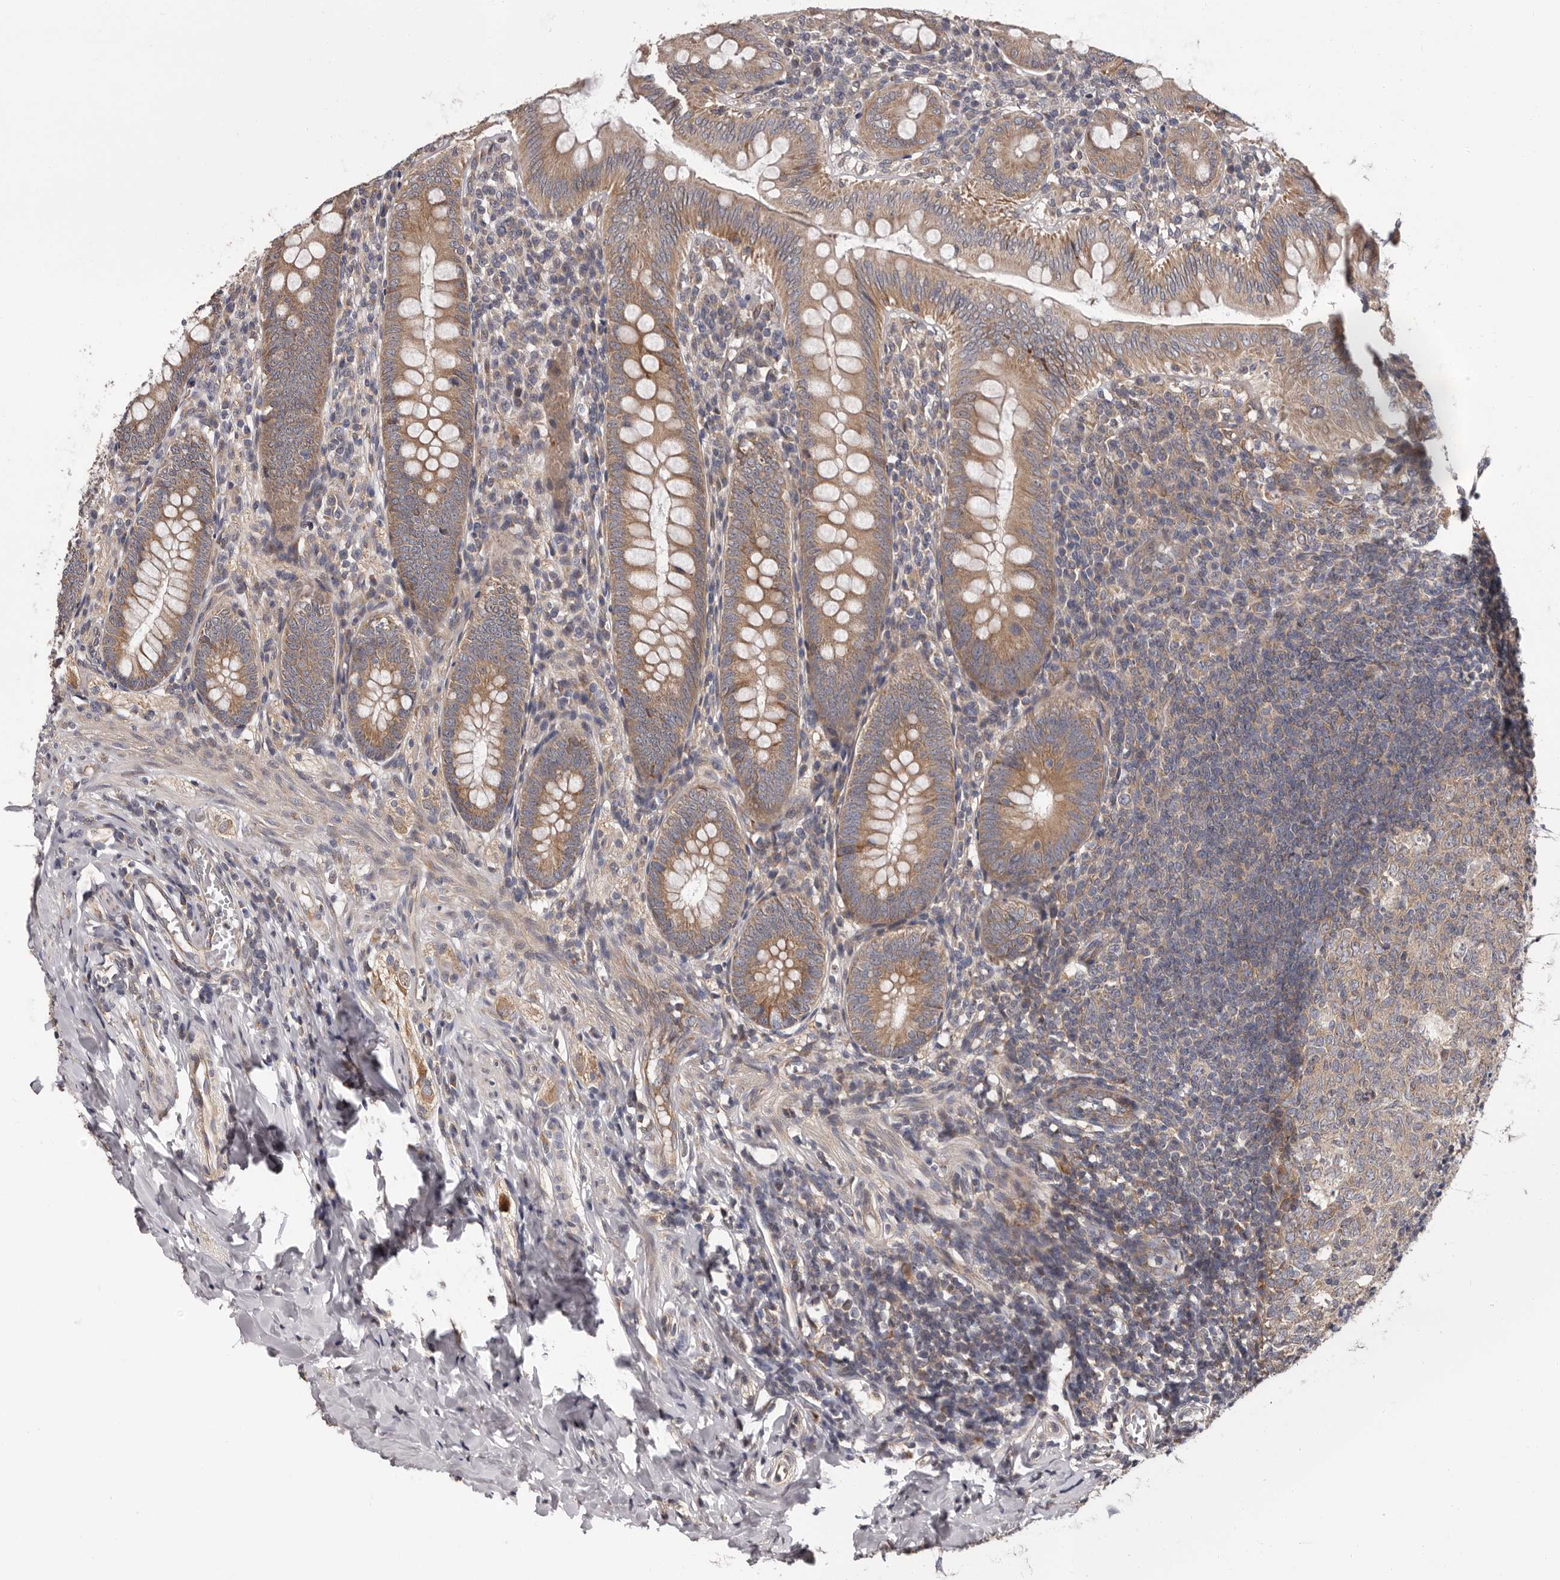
{"staining": {"intensity": "moderate", "quantity": ">75%", "location": "cytoplasmic/membranous"}, "tissue": "appendix", "cell_type": "Glandular cells", "image_type": "normal", "snomed": [{"axis": "morphology", "description": "Normal tissue, NOS"}, {"axis": "topography", "description": "Appendix"}], "caption": "Appendix was stained to show a protein in brown. There is medium levels of moderate cytoplasmic/membranous positivity in about >75% of glandular cells. Immunohistochemistry stains the protein of interest in brown and the nuclei are stained blue.", "gene": "VPS37A", "patient": {"sex": "male", "age": 14}}